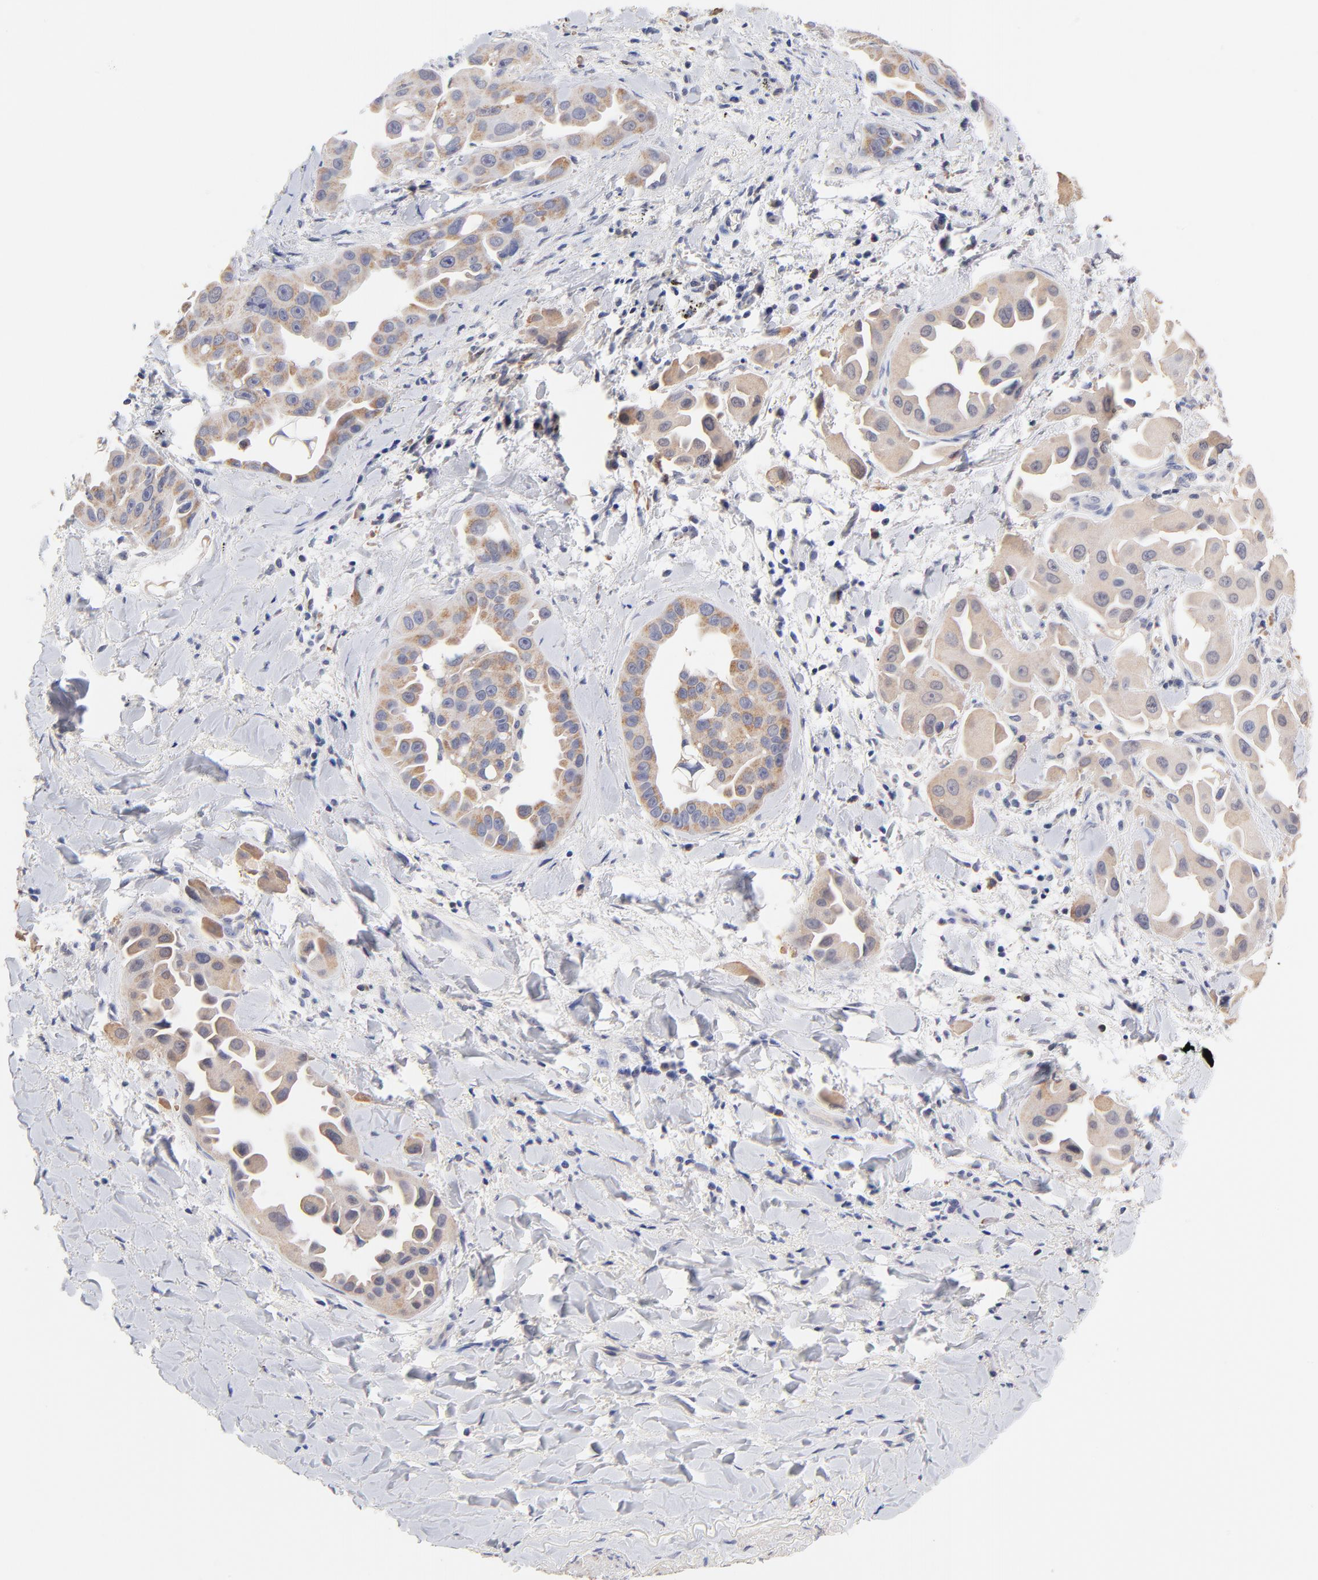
{"staining": {"intensity": "moderate", "quantity": ">75%", "location": "cytoplasmic/membranous"}, "tissue": "lung cancer", "cell_type": "Tumor cells", "image_type": "cancer", "snomed": [{"axis": "morphology", "description": "Normal tissue, NOS"}, {"axis": "morphology", "description": "Adenocarcinoma, NOS"}, {"axis": "topography", "description": "Bronchus"}], "caption": "Lung cancer was stained to show a protein in brown. There is medium levels of moderate cytoplasmic/membranous expression in about >75% of tumor cells.", "gene": "TWNK", "patient": {"sex": "male", "age": 68}}